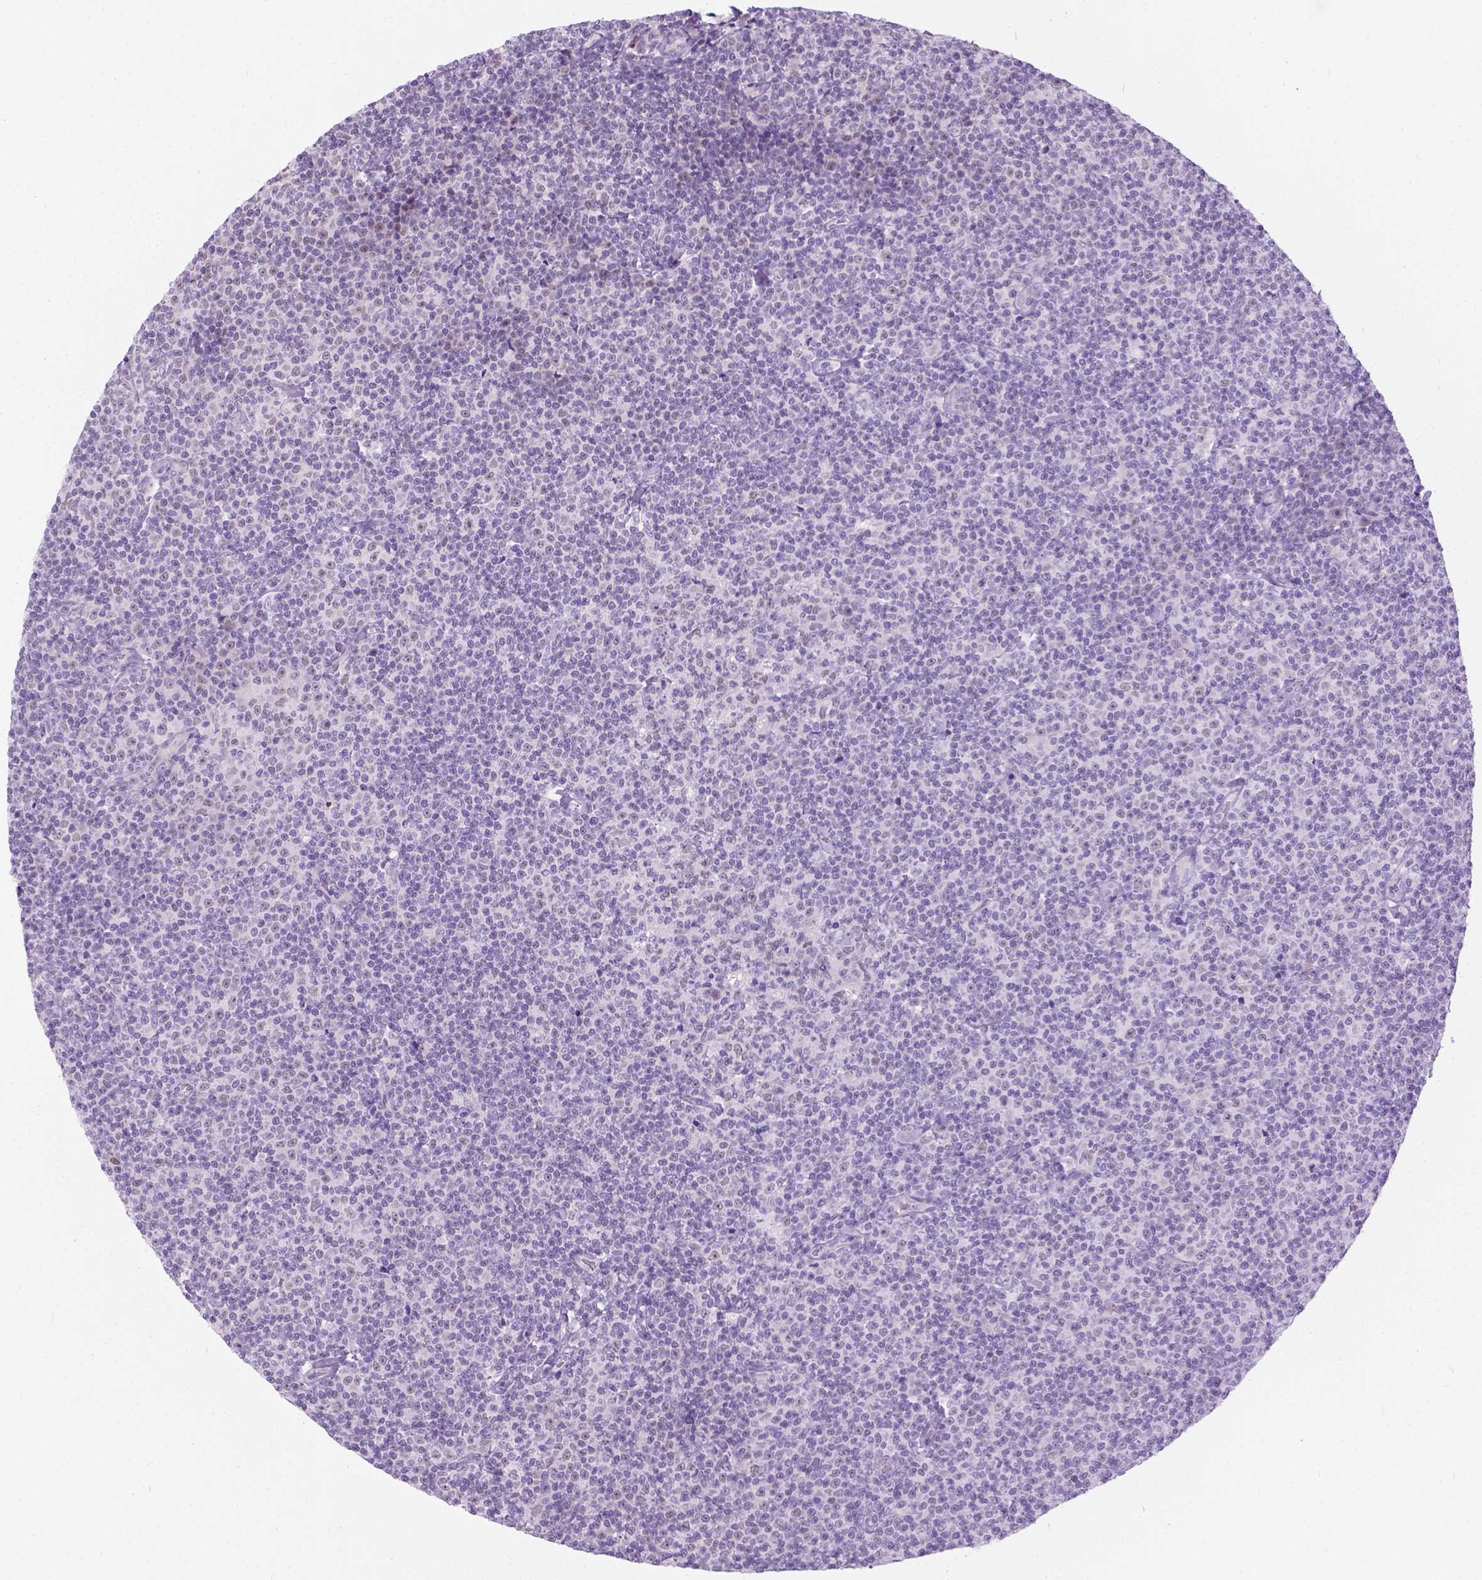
{"staining": {"intensity": "negative", "quantity": "none", "location": "none"}, "tissue": "lymphoma", "cell_type": "Tumor cells", "image_type": "cancer", "snomed": [{"axis": "morphology", "description": "Malignant lymphoma, non-Hodgkin's type, Low grade"}, {"axis": "topography", "description": "Lymph node"}], "caption": "An immunohistochemistry histopathology image of low-grade malignant lymphoma, non-Hodgkin's type is shown. There is no staining in tumor cells of low-grade malignant lymphoma, non-Hodgkin's type. The staining is performed using DAB brown chromogen with nuclei counter-stained in using hematoxylin.", "gene": "APCDD1L", "patient": {"sex": "male", "age": 81}}